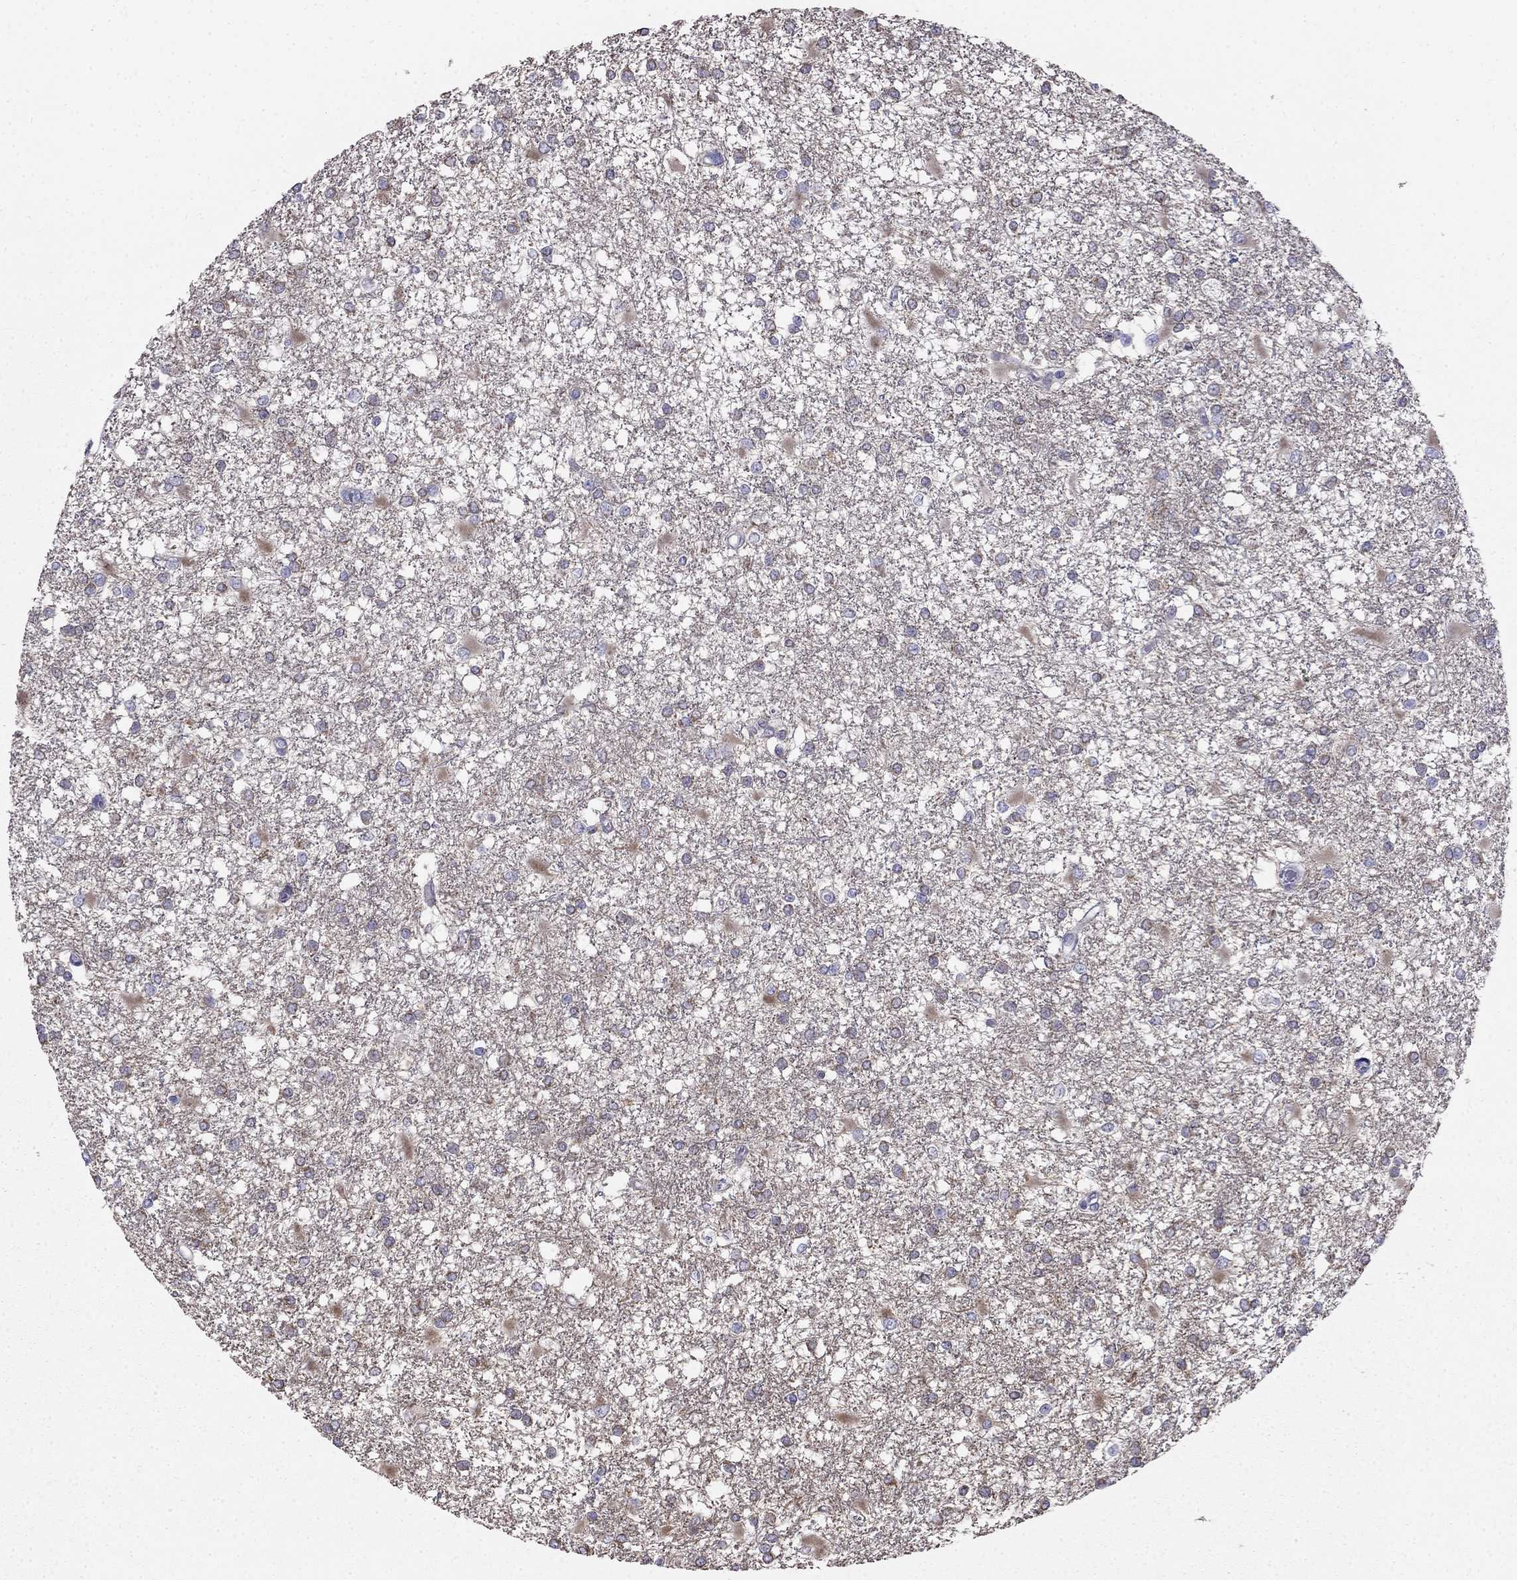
{"staining": {"intensity": "negative", "quantity": "none", "location": "none"}, "tissue": "glioma", "cell_type": "Tumor cells", "image_type": "cancer", "snomed": [{"axis": "morphology", "description": "Glioma, malignant, High grade"}, {"axis": "topography", "description": "Cerebral cortex"}], "caption": "Glioma stained for a protein using immunohistochemistry demonstrates no positivity tumor cells.", "gene": "LONRF2", "patient": {"sex": "male", "age": 79}}